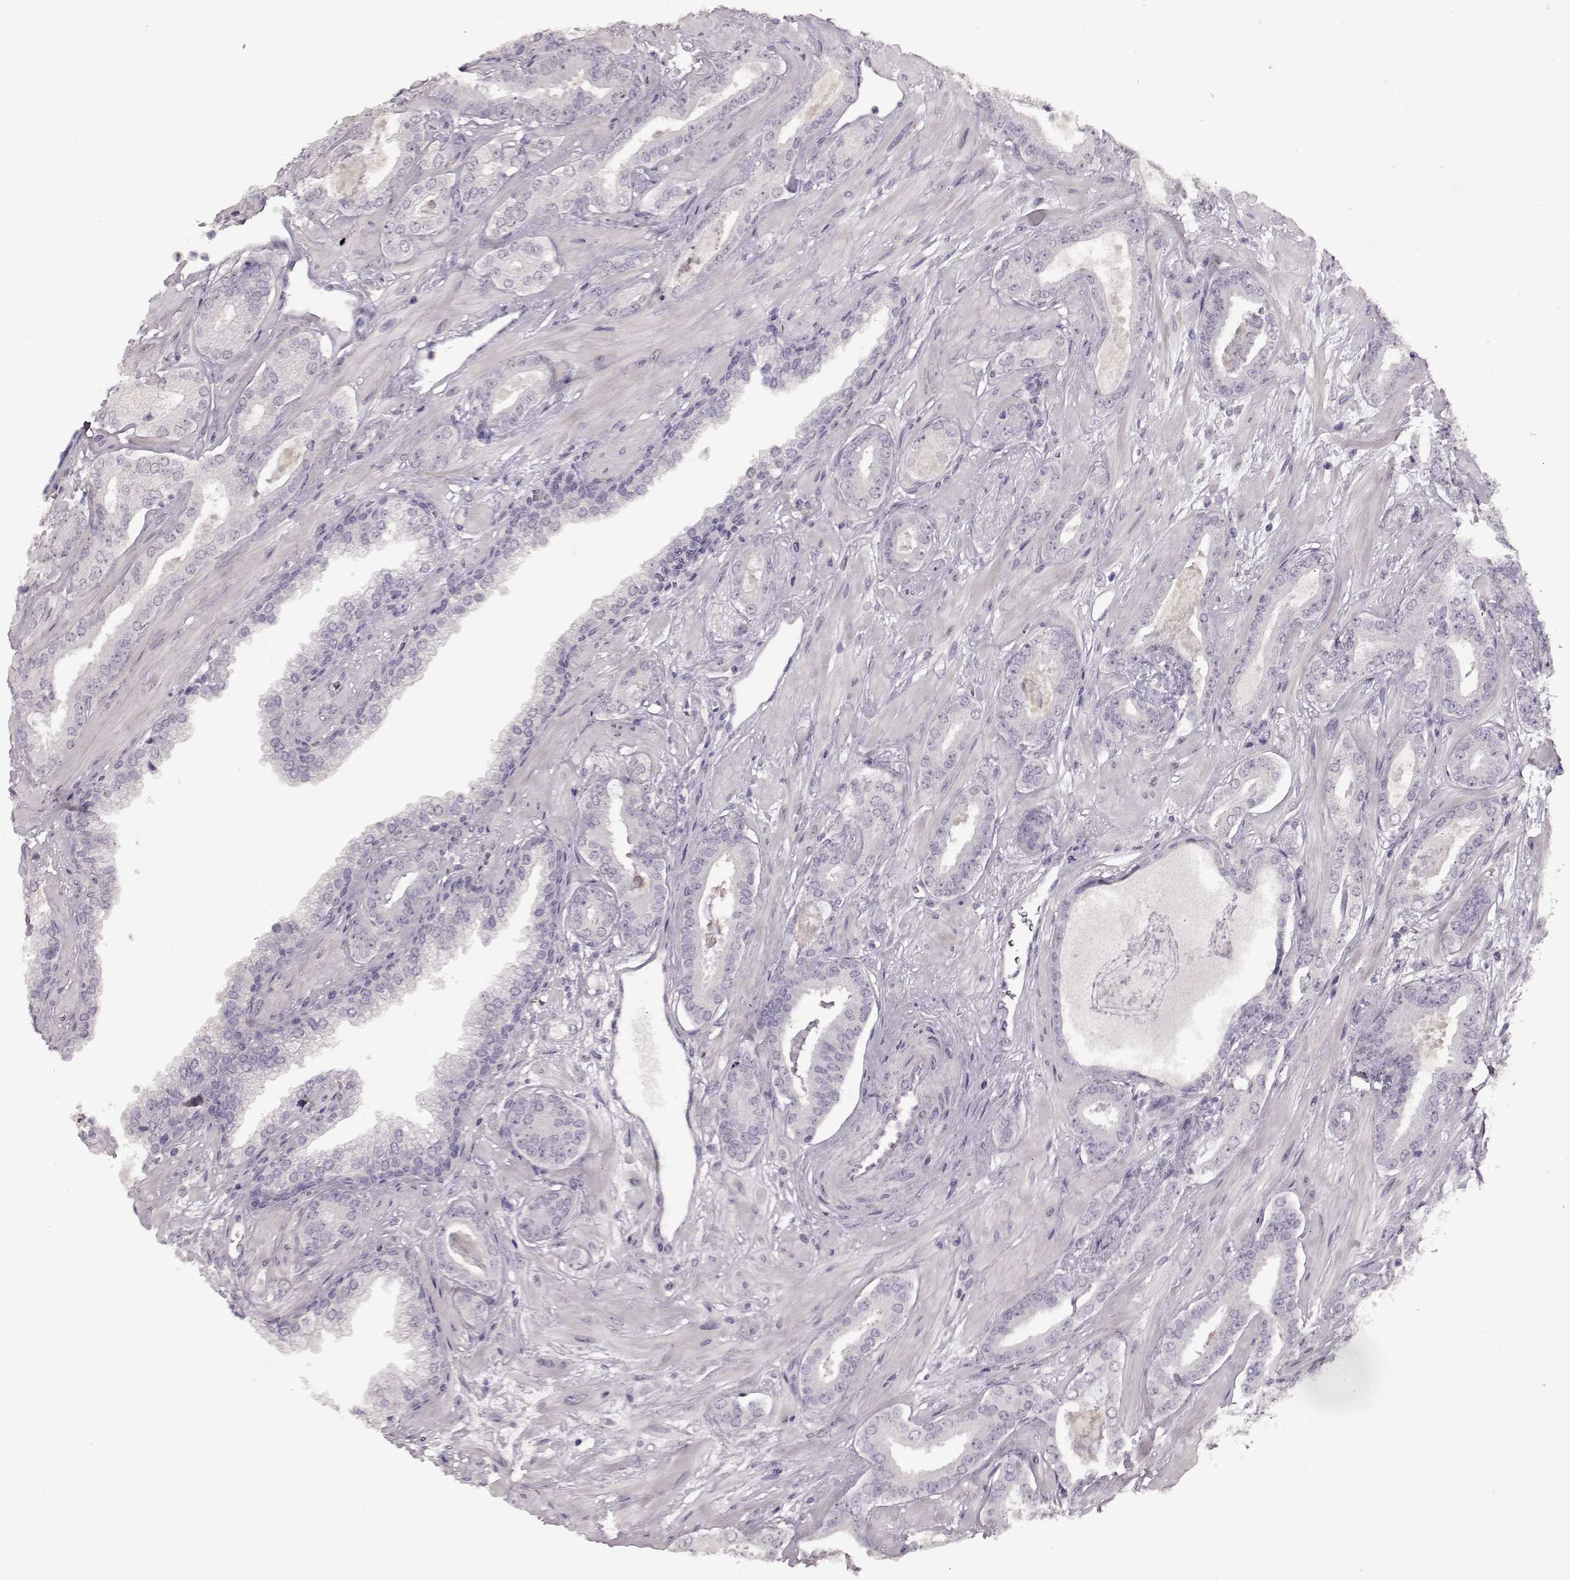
{"staining": {"intensity": "negative", "quantity": "none", "location": "none"}, "tissue": "prostate cancer", "cell_type": "Tumor cells", "image_type": "cancer", "snomed": [{"axis": "morphology", "description": "Adenocarcinoma, Low grade"}, {"axis": "topography", "description": "Prostate"}], "caption": "The histopathology image demonstrates no significant staining in tumor cells of low-grade adenocarcinoma (prostate).", "gene": "FSHB", "patient": {"sex": "male", "age": 61}}